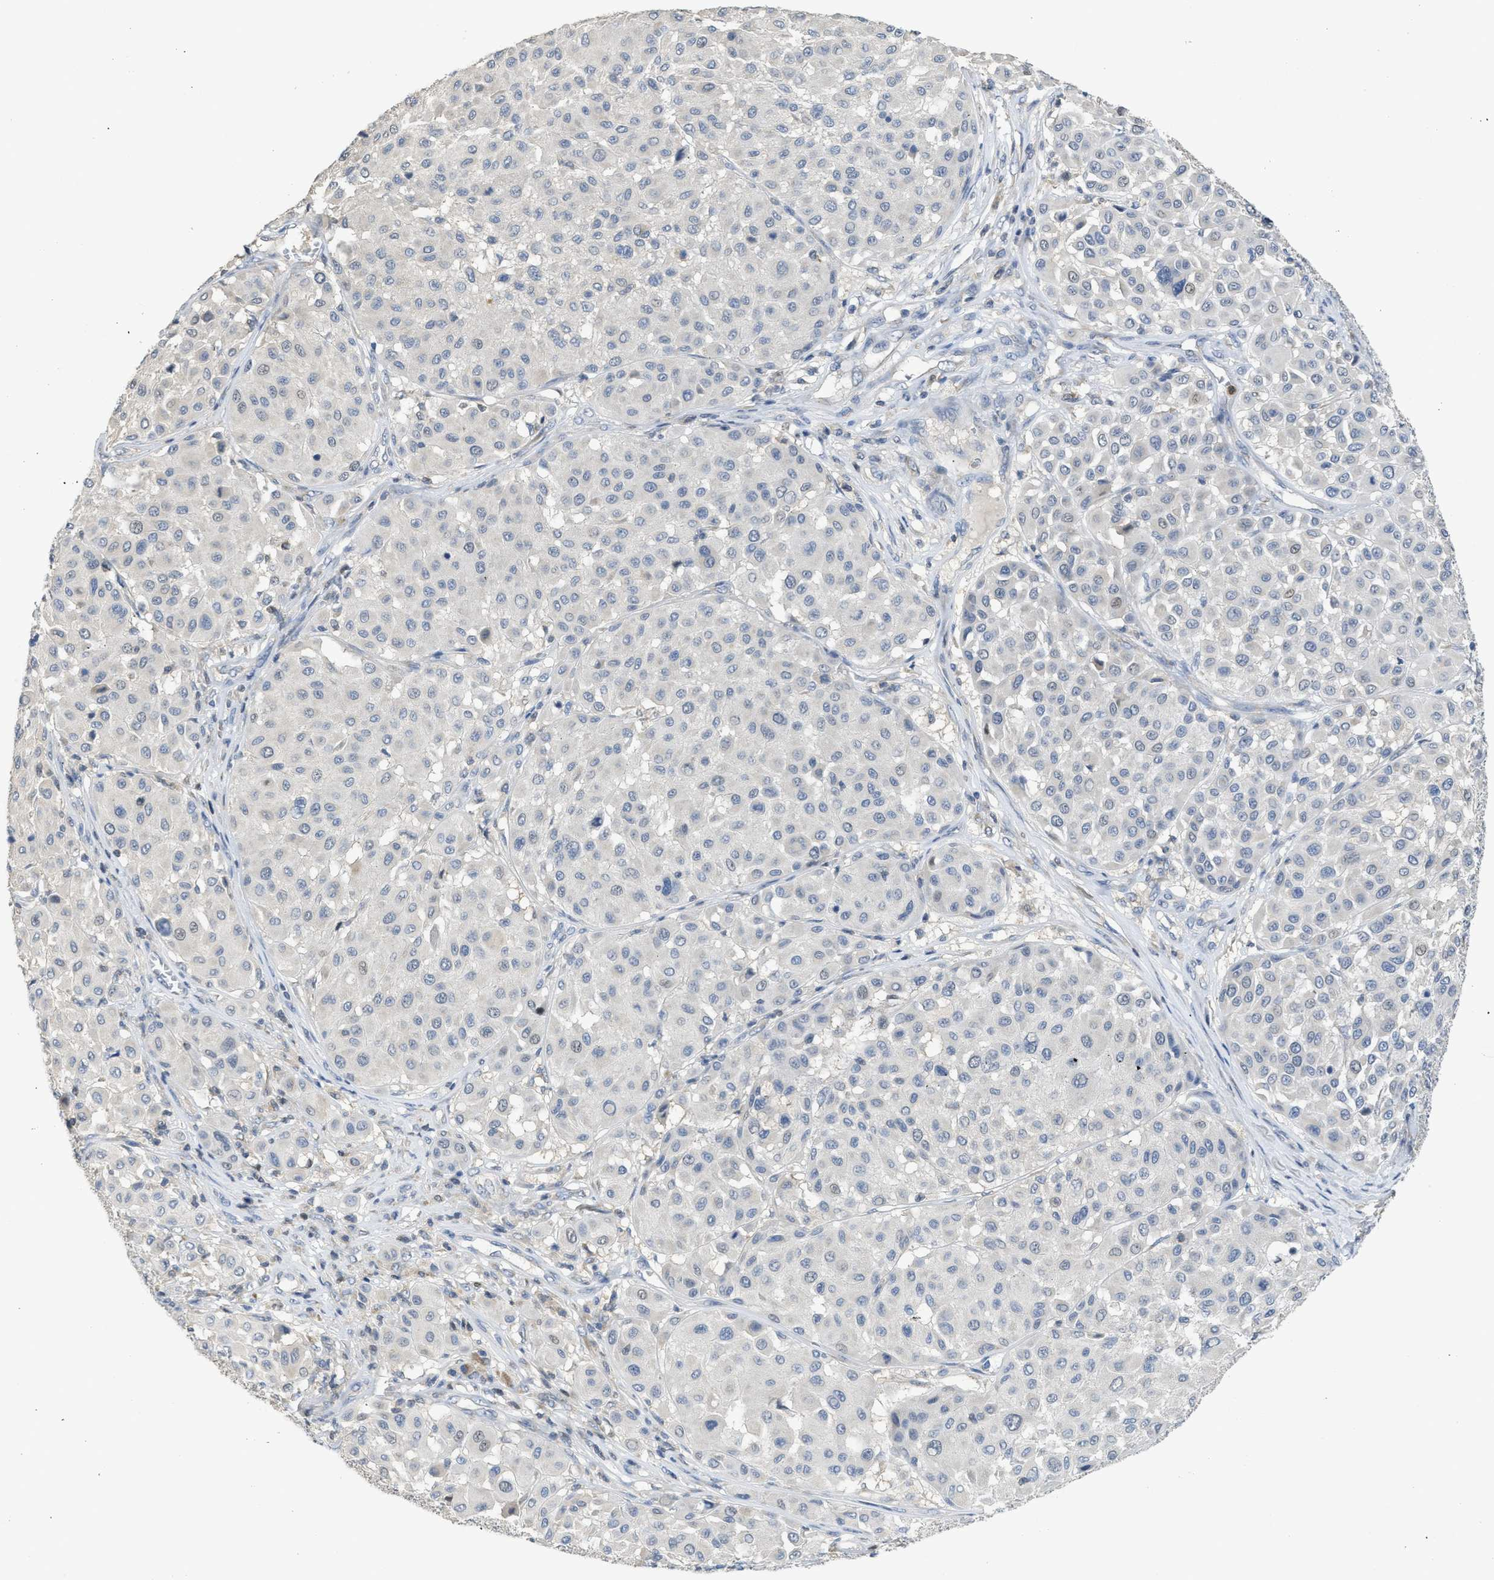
{"staining": {"intensity": "moderate", "quantity": "<25%", "location": "nuclear"}, "tissue": "melanoma", "cell_type": "Tumor cells", "image_type": "cancer", "snomed": [{"axis": "morphology", "description": "Malignant melanoma, Metastatic site"}, {"axis": "topography", "description": "Soft tissue"}], "caption": "Protein staining shows moderate nuclear expression in about <25% of tumor cells in malignant melanoma (metastatic site). (DAB IHC, brown staining for protein, blue staining for nuclei).", "gene": "SFXN2", "patient": {"sex": "male", "age": 41}}